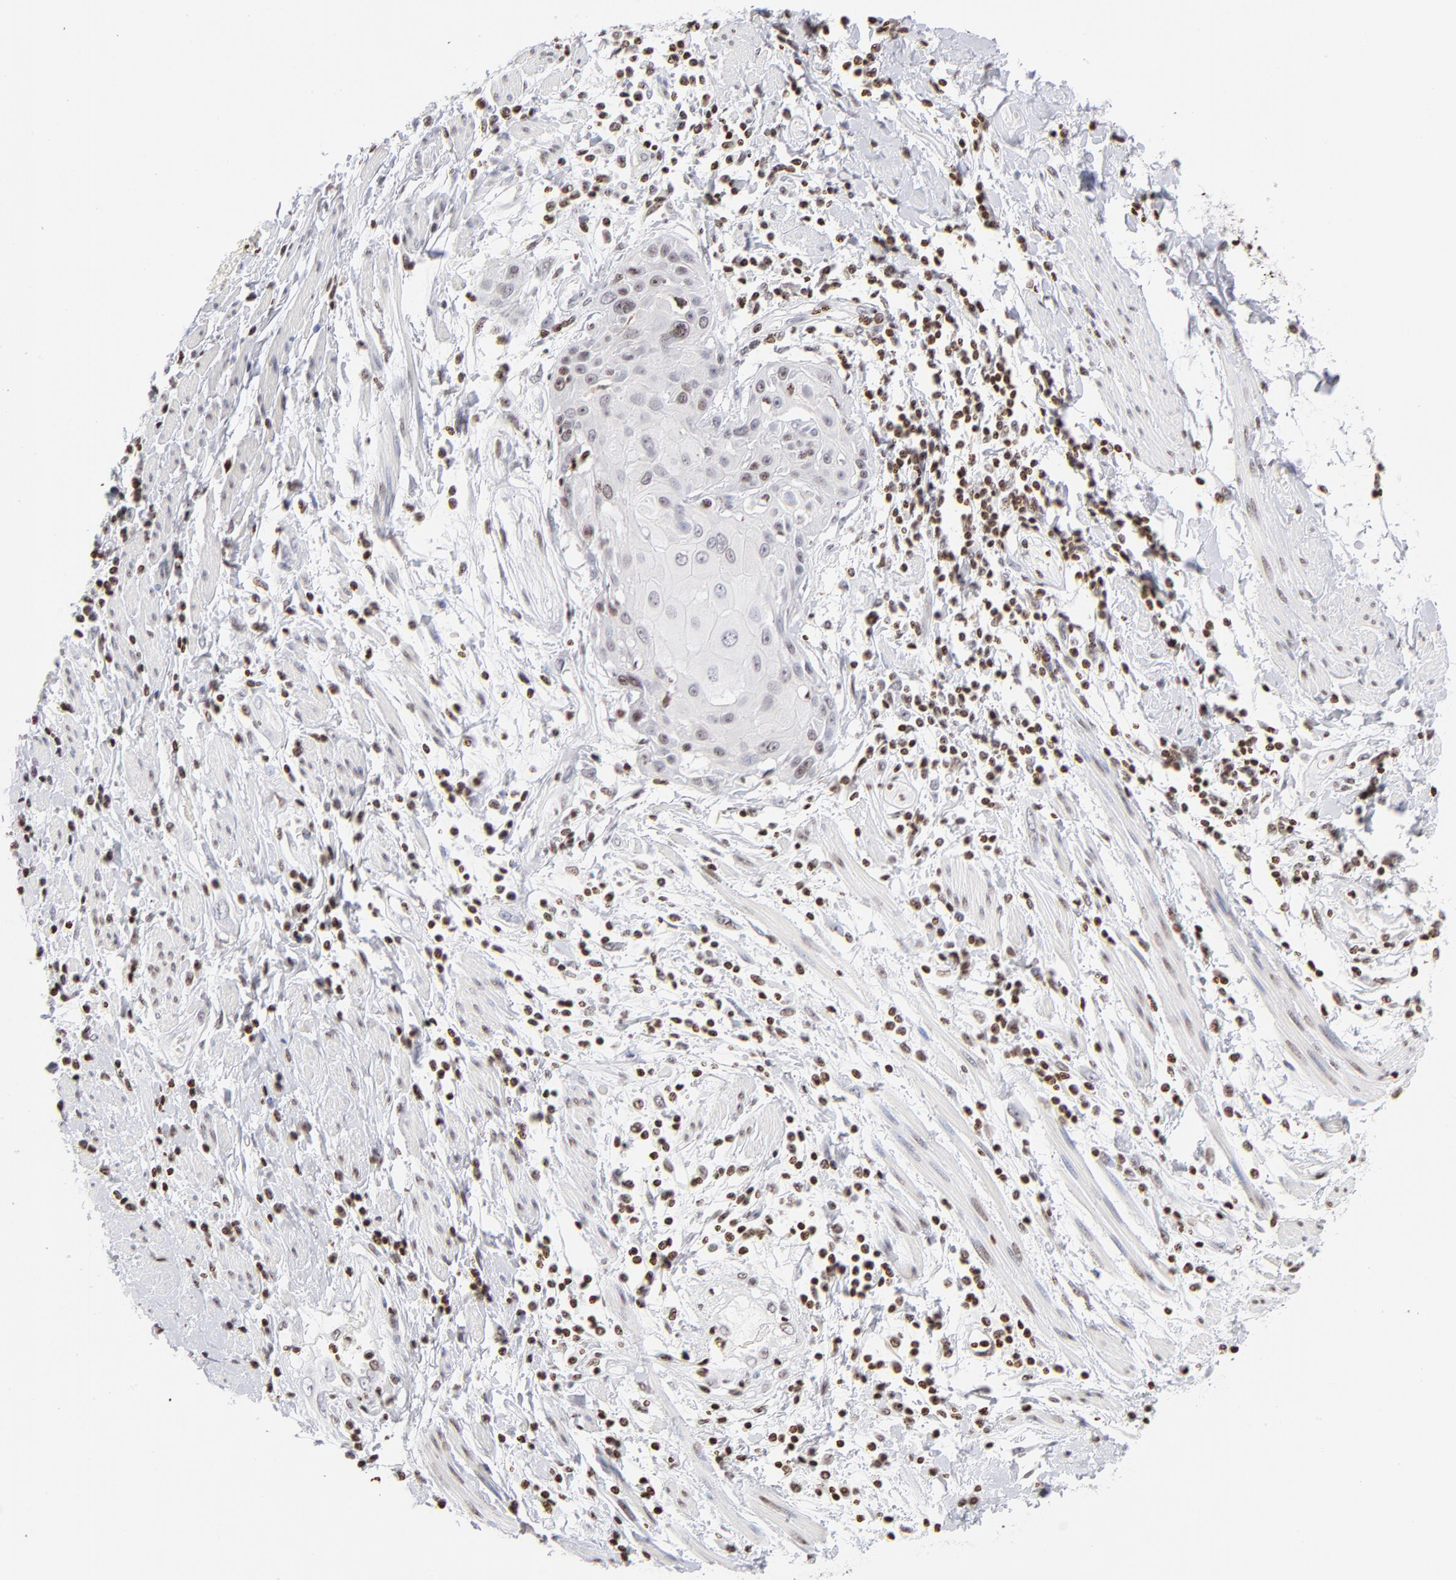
{"staining": {"intensity": "moderate", "quantity": "25%-75%", "location": "nuclear"}, "tissue": "cervical cancer", "cell_type": "Tumor cells", "image_type": "cancer", "snomed": [{"axis": "morphology", "description": "Squamous cell carcinoma, NOS"}, {"axis": "topography", "description": "Cervix"}], "caption": "A histopathology image of human cervical cancer stained for a protein displays moderate nuclear brown staining in tumor cells.", "gene": "RTL4", "patient": {"sex": "female", "age": 57}}